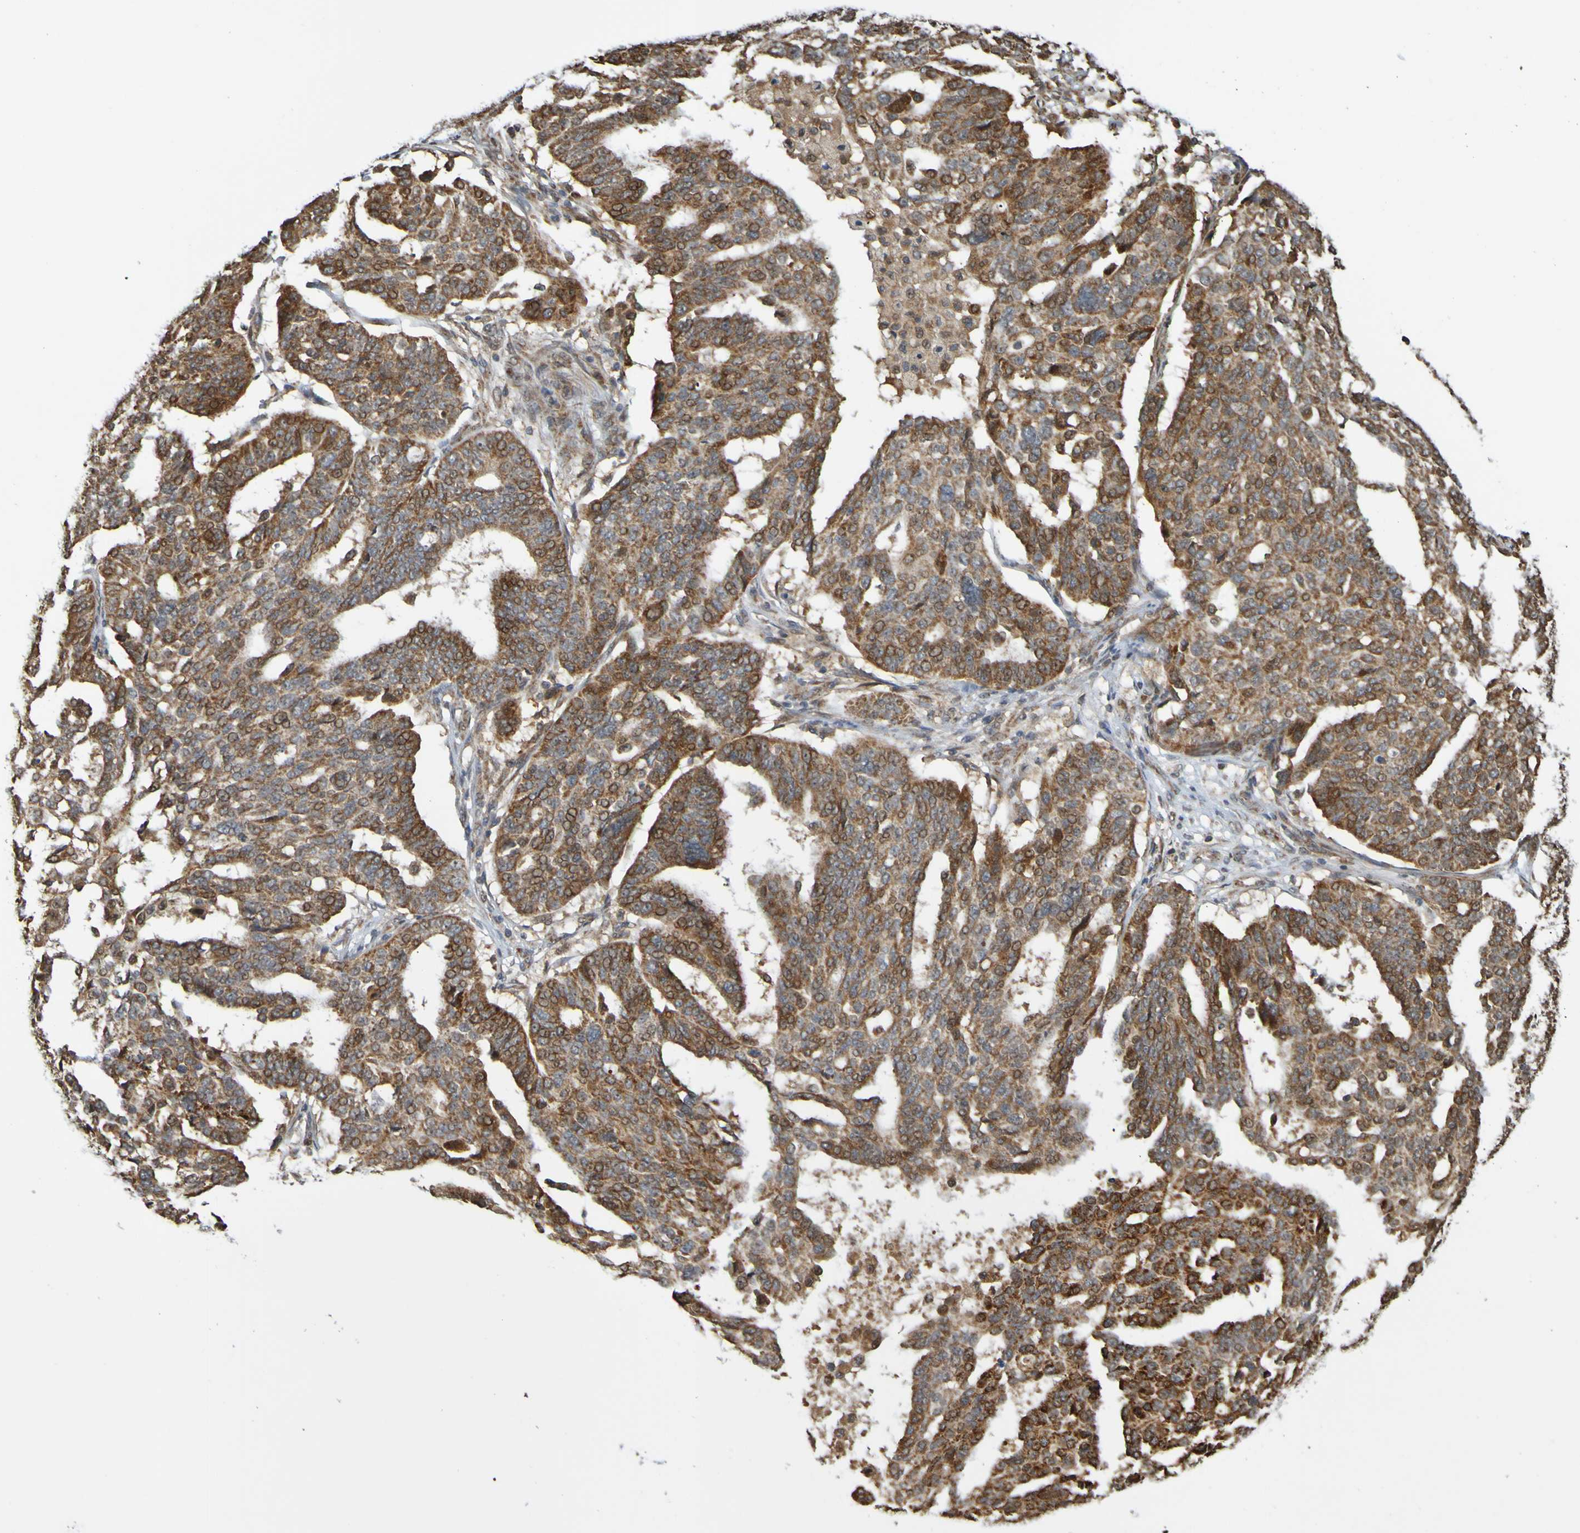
{"staining": {"intensity": "strong", "quantity": ">75%", "location": "cytoplasmic/membranous"}, "tissue": "ovarian cancer", "cell_type": "Tumor cells", "image_type": "cancer", "snomed": [{"axis": "morphology", "description": "Cystadenocarcinoma, serous, NOS"}, {"axis": "topography", "description": "Ovary"}], "caption": "This photomicrograph displays immunohistochemistry staining of serous cystadenocarcinoma (ovarian), with high strong cytoplasmic/membranous expression in approximately >75% of tumor cells.", "gene": "TMBIM1", "patient": {"sex": "female", "age": 59}}